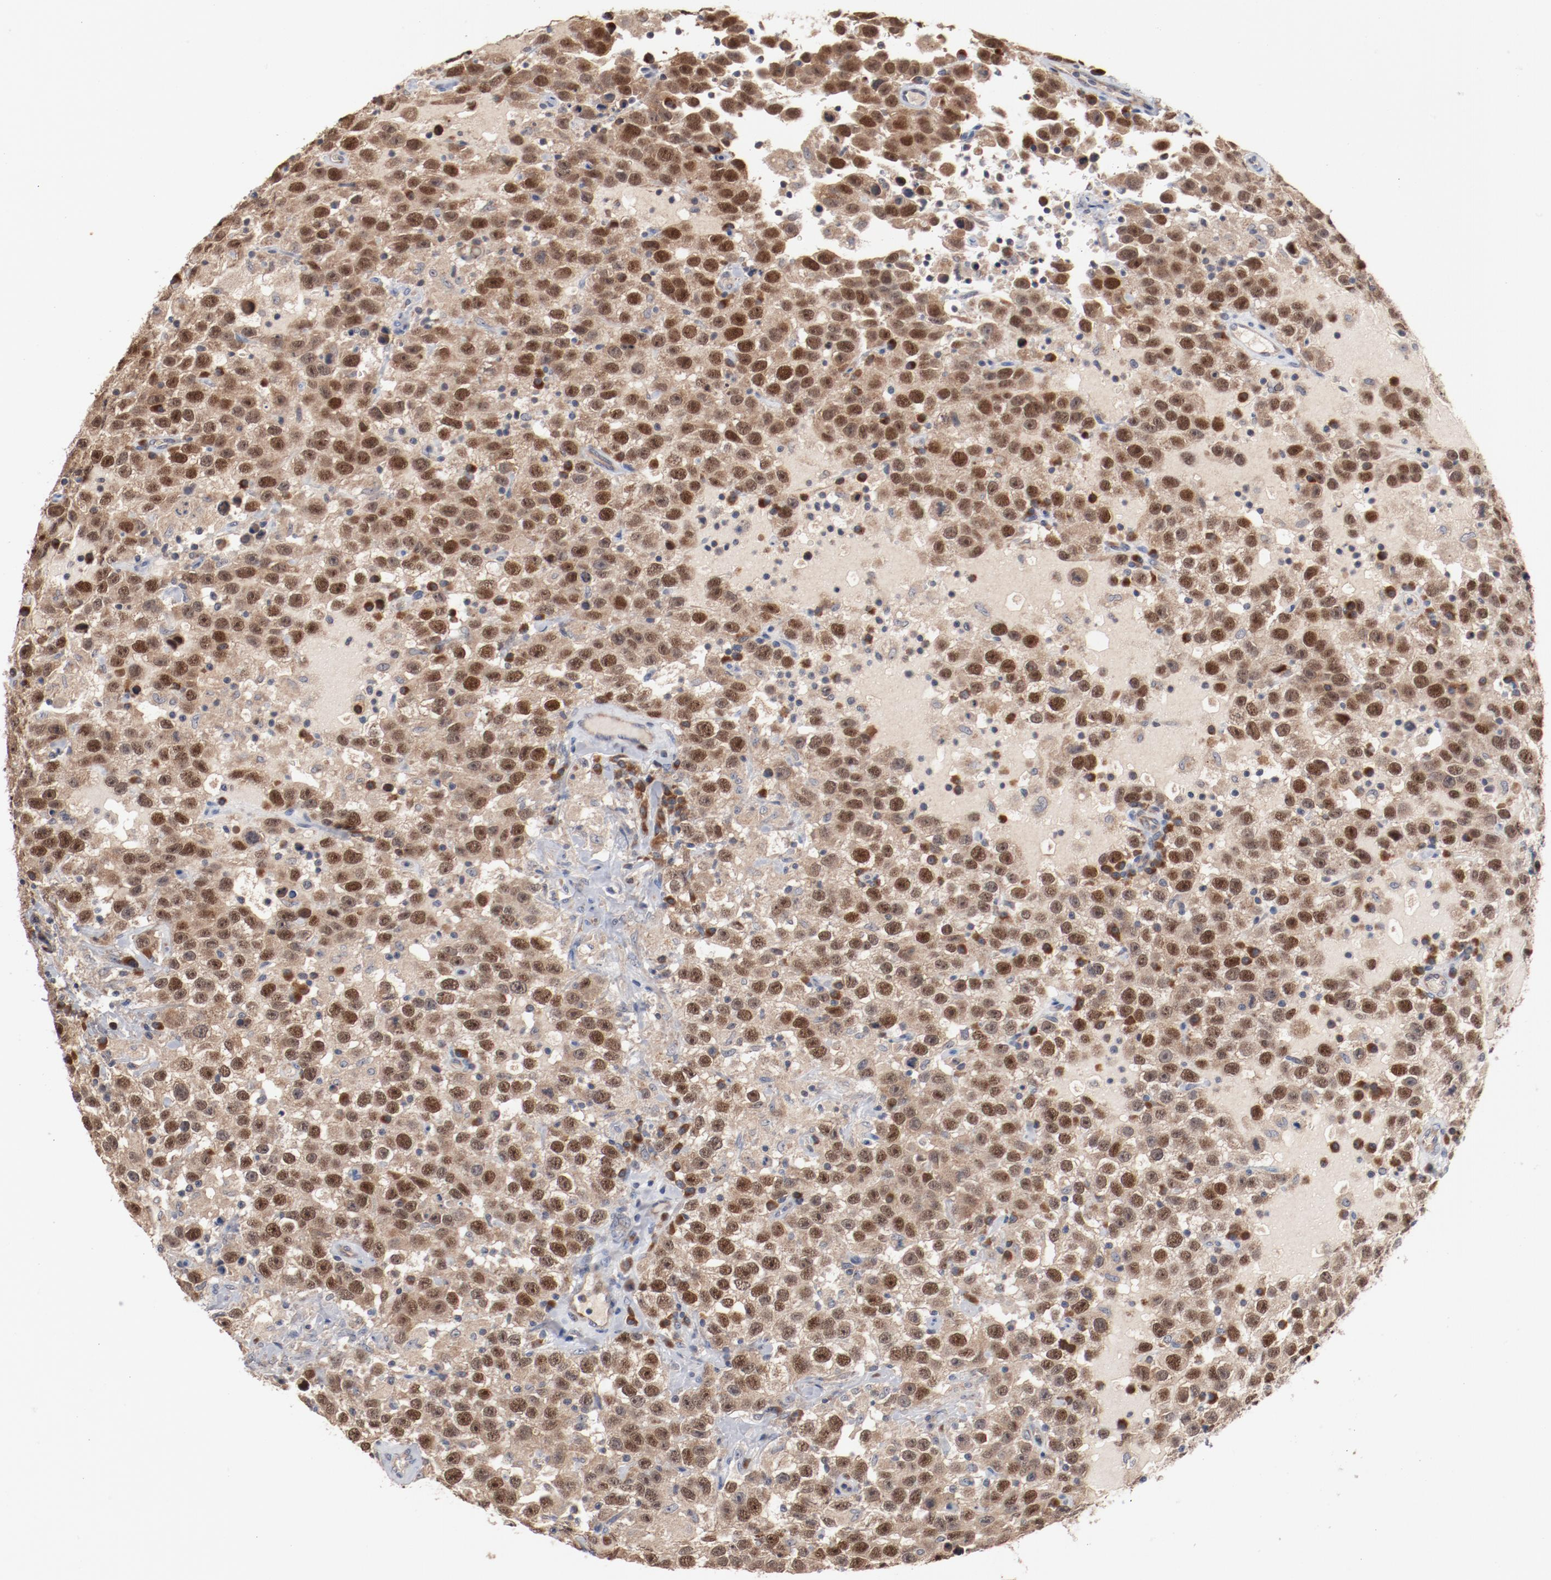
{"staining": {"intensity": "strong", "quantity": ">75%", "location": "cytoplasmic/membranous,nuclear"}, "tissue": "testis cancer", "cell_type": "Tumor cells", "image_type": "cancer", "snomed": [{"axis": "morphology", "description": "Seminoma, NOS"}, {"axis": "topography", "description": "Testis"}], "caption": "Seminoma (testis) stained with immunohistochemistry (IHC) shows strong cytoplasmic/membranous and nuclear expression in approximately >75% of tumor cells.", "gene": "RNASE11", "patient": {"sex": "male", "age": 41}}